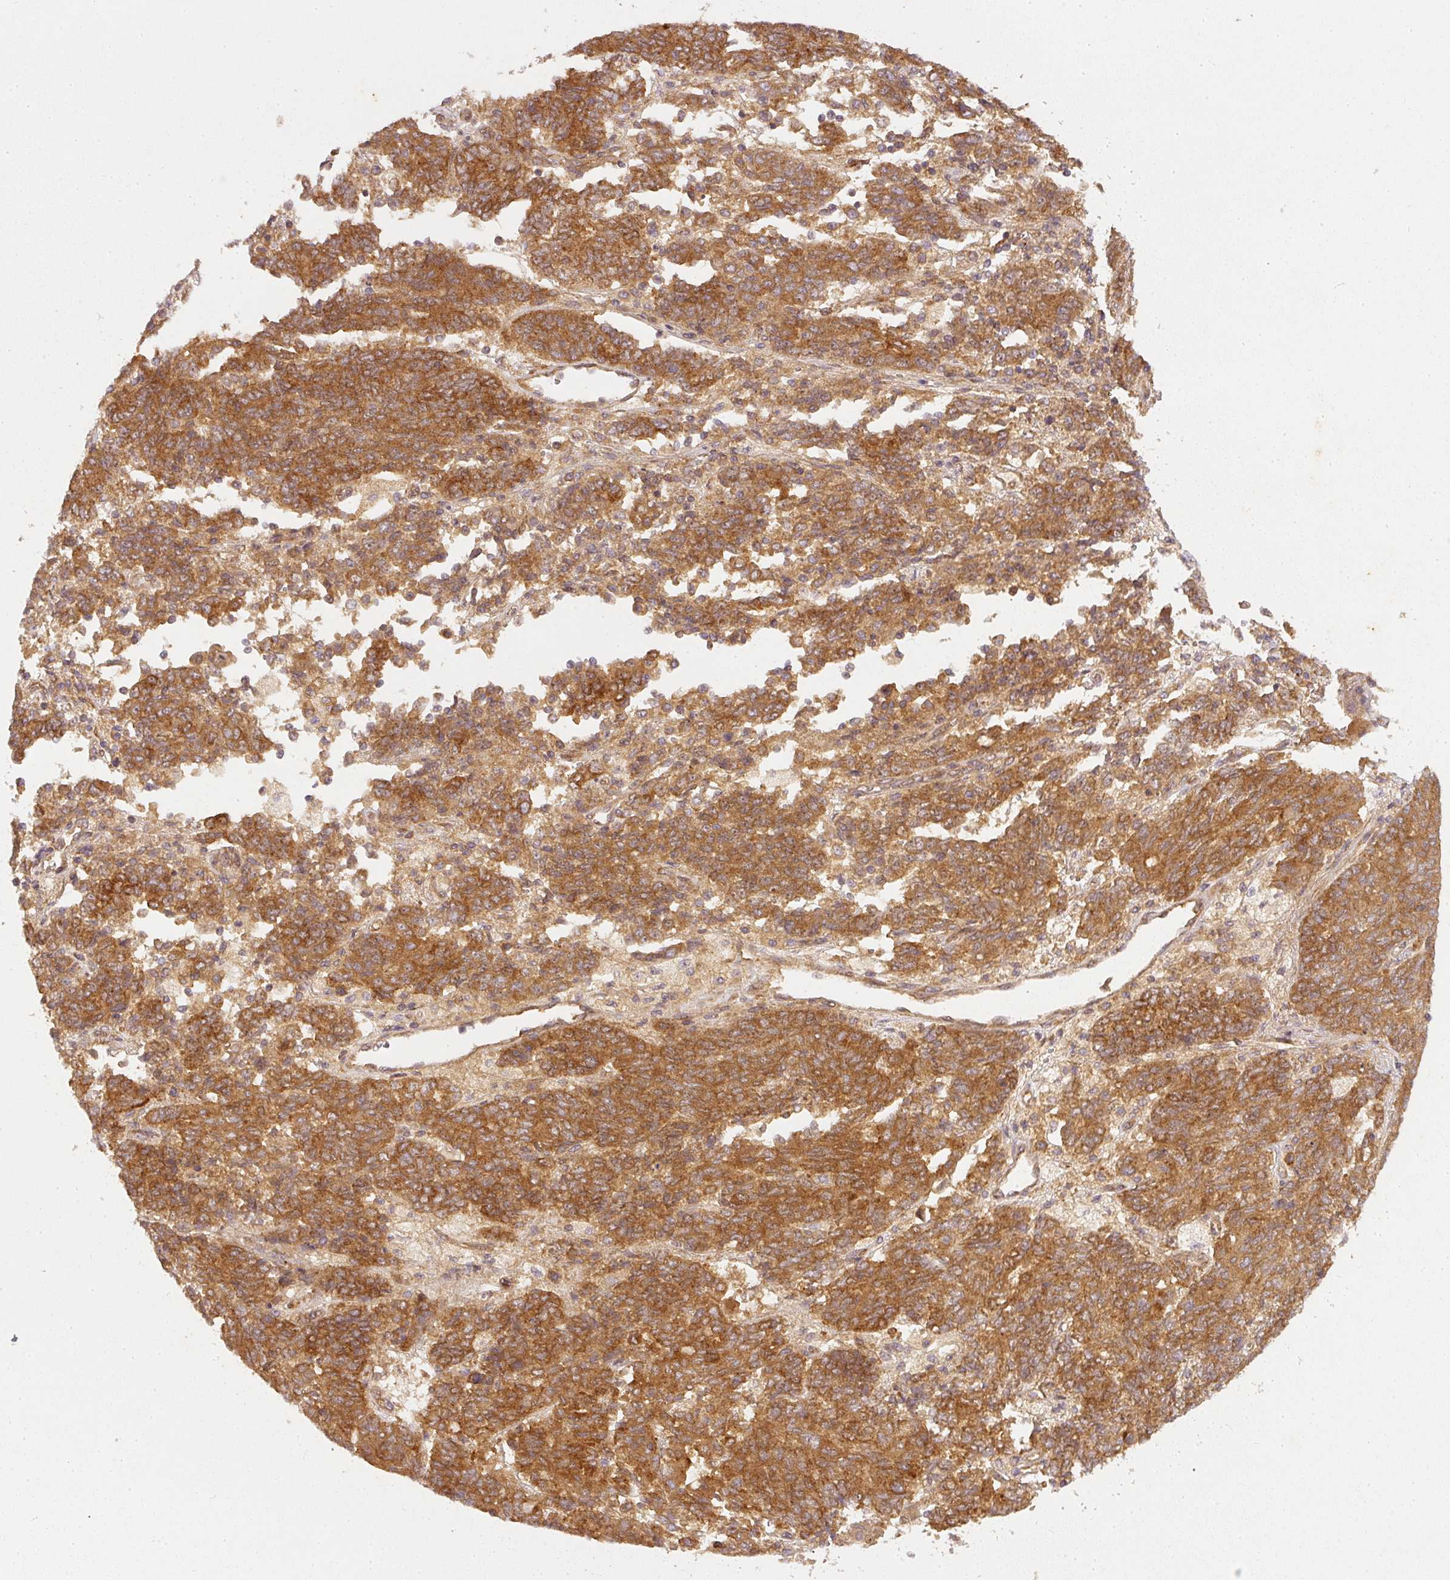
{"staining": {"intensity": "moderate", "quantity": ">75%", "location": "cytoplasmic/membranous"}, "tissue": "endometrial cancer", "cell_type": "Tumor cells", "image_type": "cancer", "snomed": [{"axis": "morphology", "description": "Adenocarcinoma, NOS"}, {"axis": "topography", "description": "Endometrium"}], "caption": "Adenocarcinoma (endometrial) stained with DAB (3,3'-diaminobenzidine) immunohistochemistry (IHC) exhibits medium levels of moderate cytoplasmic/membranous positivity in approximately >75% of tumor cells.", "gene": "ZNF580", "patient": {"sex": "female", "age": 80}}